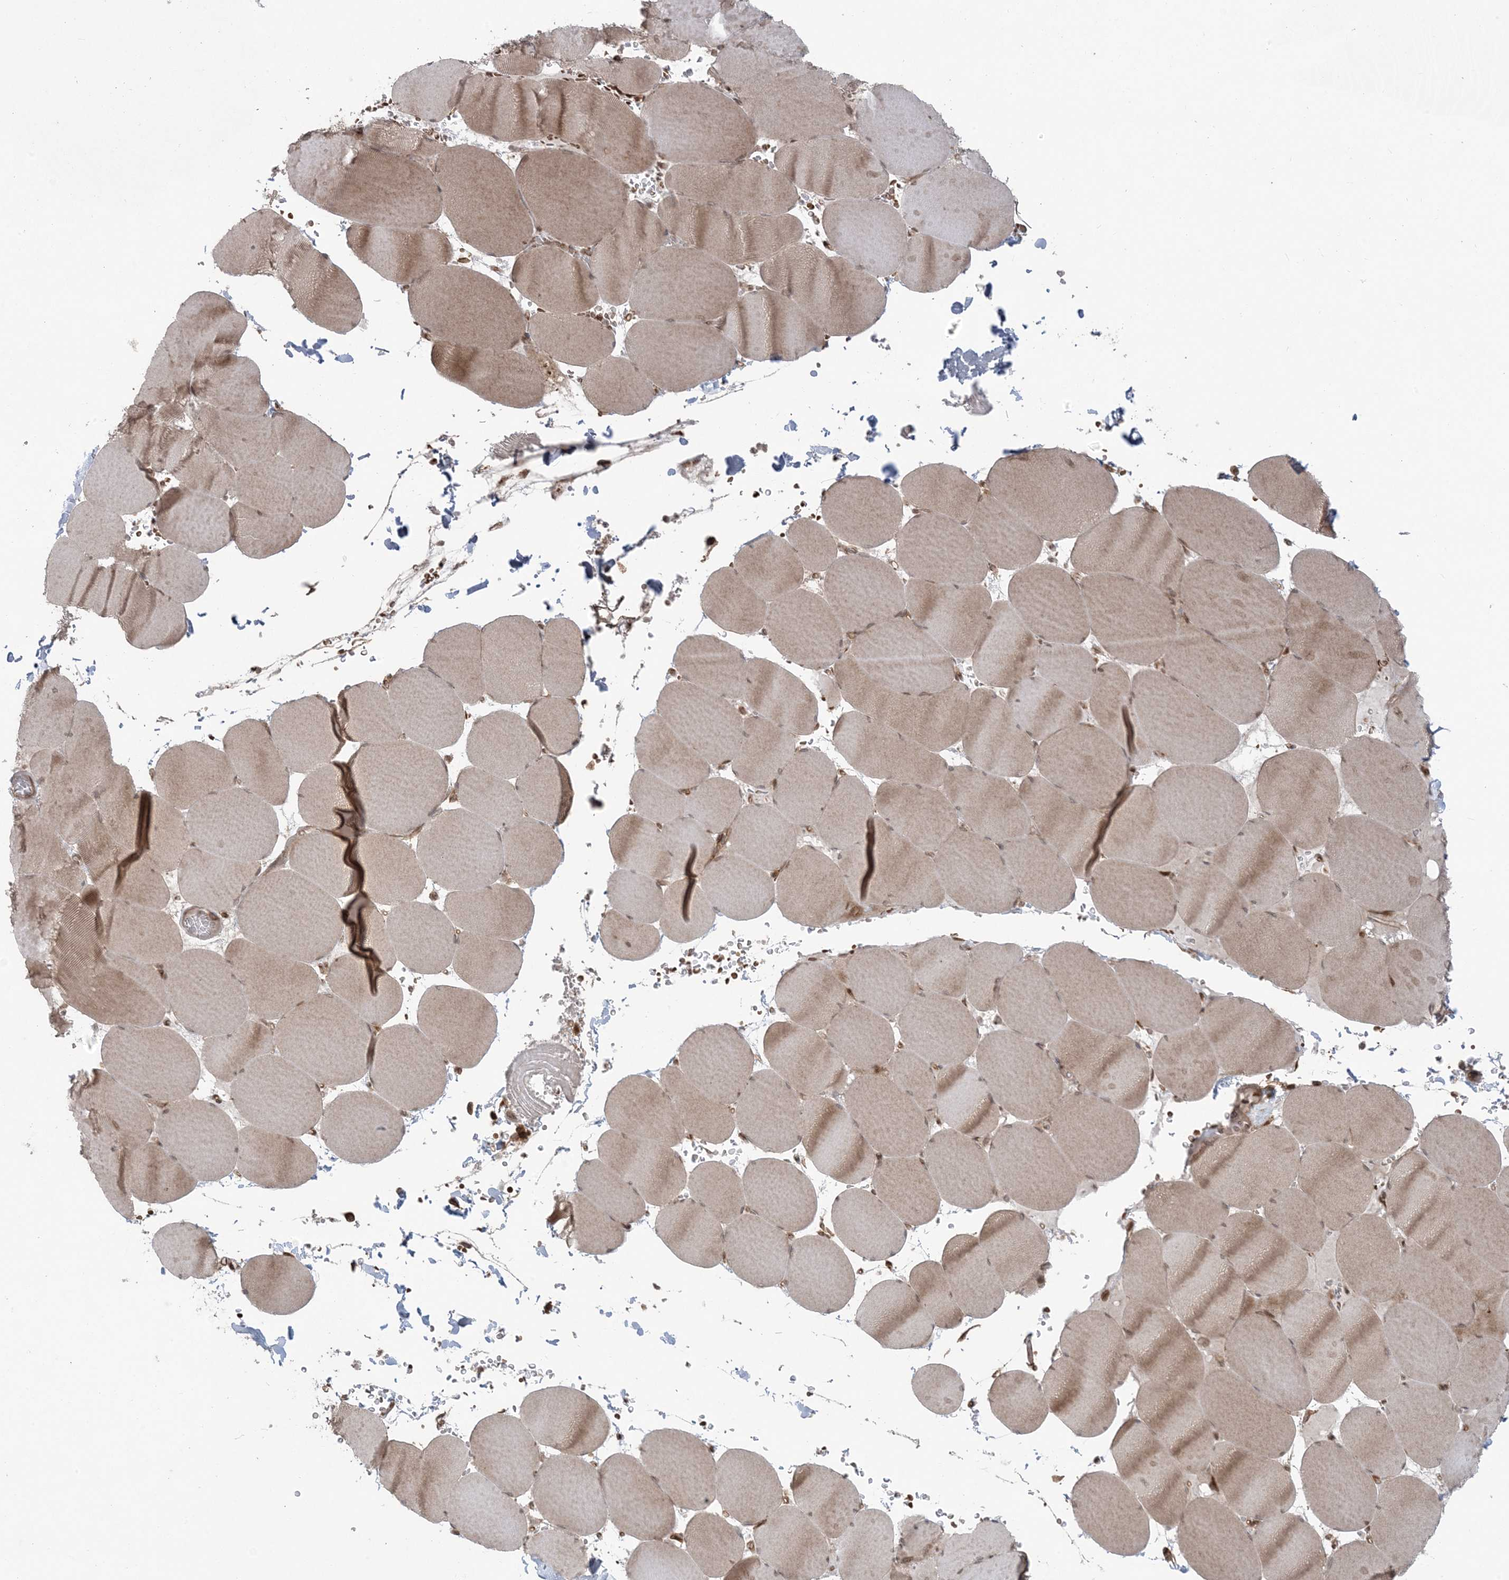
{"staining": {"intensity": "moderate", "quantity": ">75%", "location": "cytoplasmic/membranous"}, "tissue": "skeletal muscle", "cell_type": "Myocytes", "image_type": "normal", "snomed": [{"axis": "morphology", "description": "Normal tissue, NOS"}, {"axis": "topography", "description": "Skeletal muscle"}, {"axis": "topography", "description": "Head-Neck"}], "caption": "Approximately >75% of myocytes in unremarkable human skeletal muscle exhibit moderate cytoplasmic/membranous protein staining as visualized by brown immunohistochemical staining.", "gene": "DDX19B", "patient": {"sex": "male", "age": 66}}